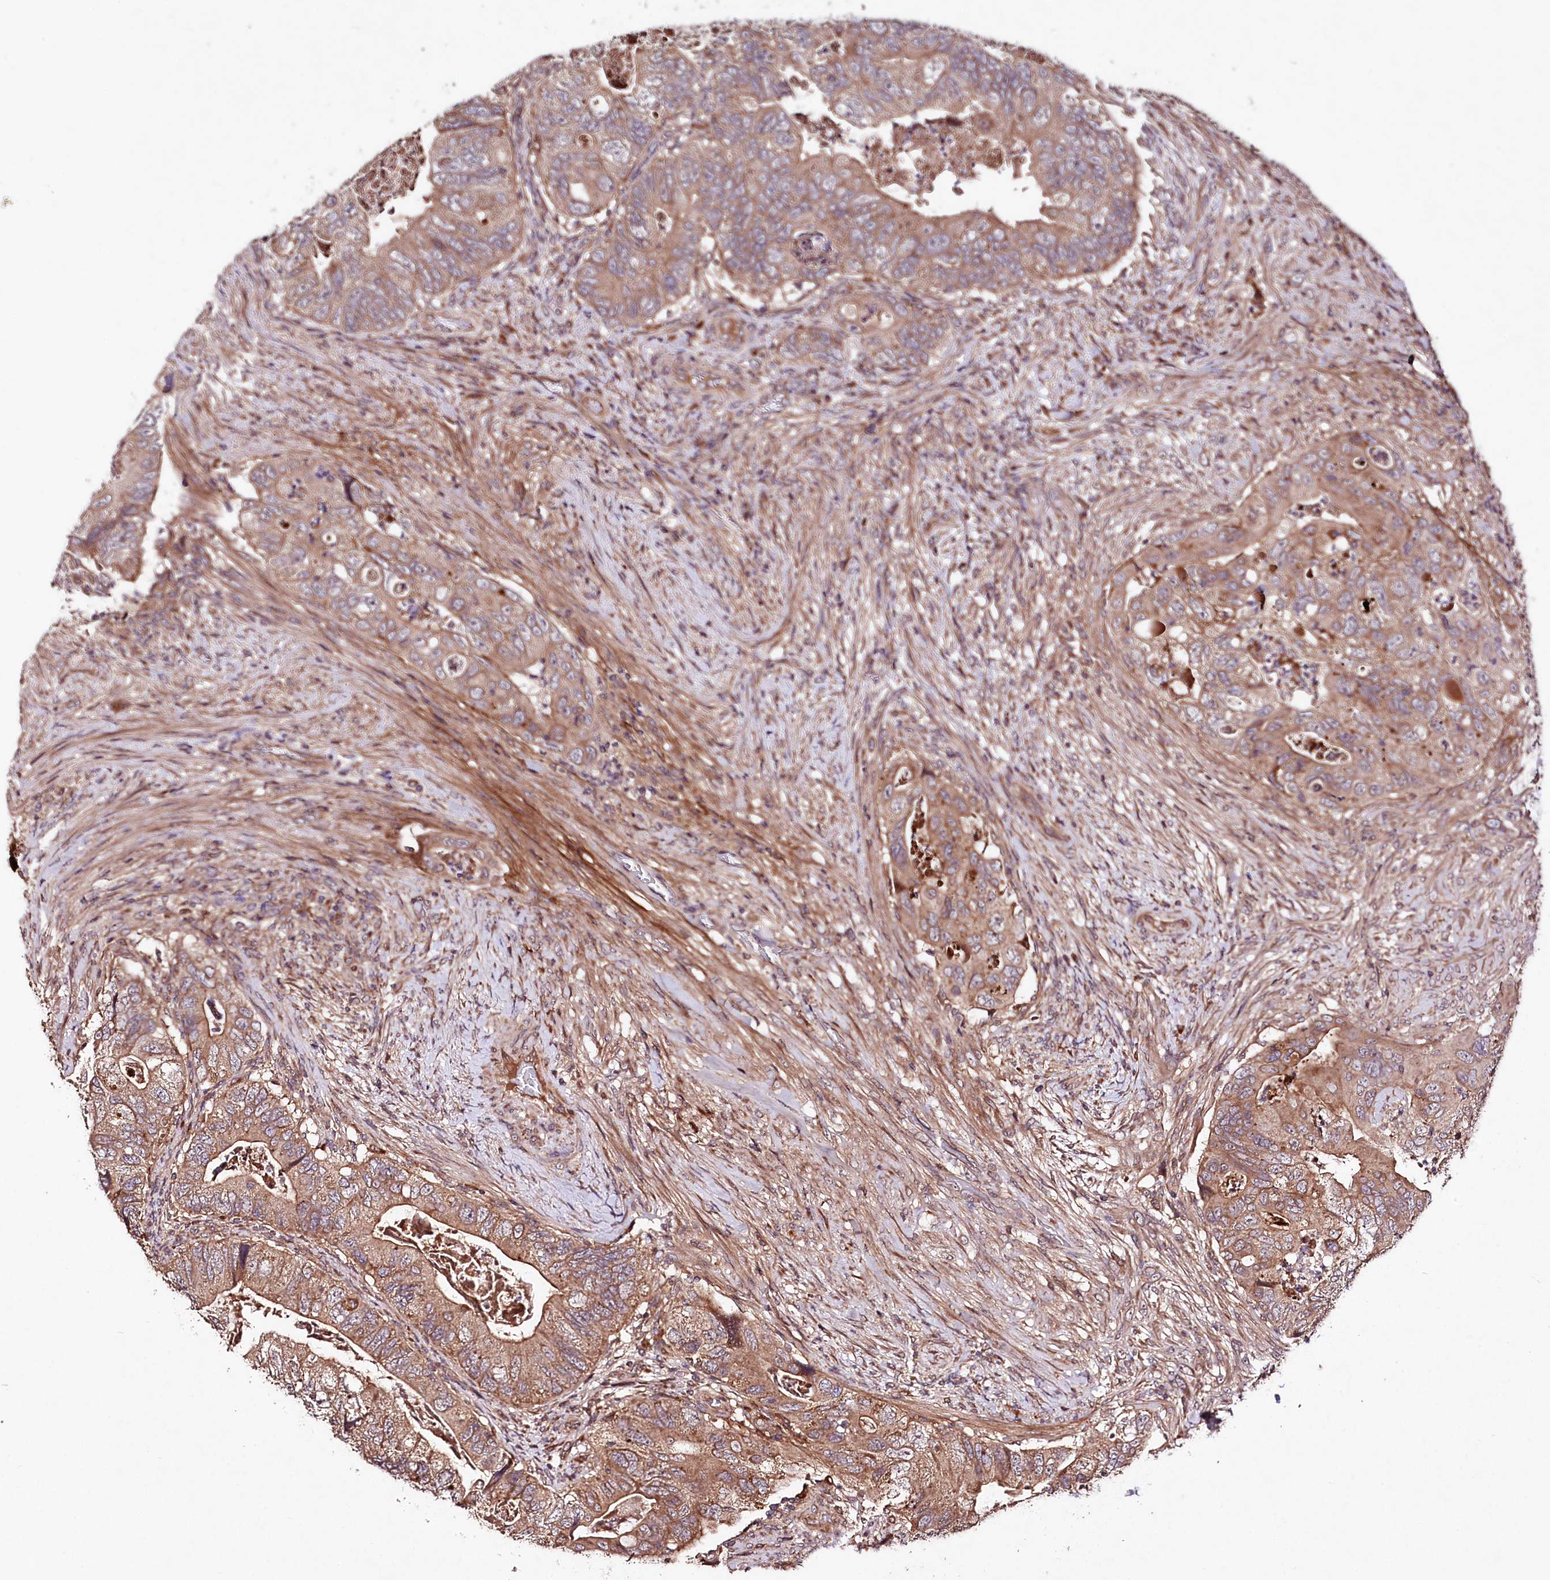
{"staining": {"intensity": "moderate", "quantity": ">75%", "location": "cytoplasmic/membranous"}, "tissue": "colorectal cancer", "cell_type": "Tumor cells", "image_type": "cancer", "snomed": [{"axis": "morphology", "description": "Adenocarcinoma, NOS"}, {"axis": "topography", "description": "Rectum"}], "caption": "Moderate cytoplasmic/membranous positivity for a protein is present in approximately >75% of tumor cells of adenocarcinoma (colorectal) using immunohistochemistry (IHC).", "gene": "TNPO3", "patient": {"sex": "male", "age": 63}}